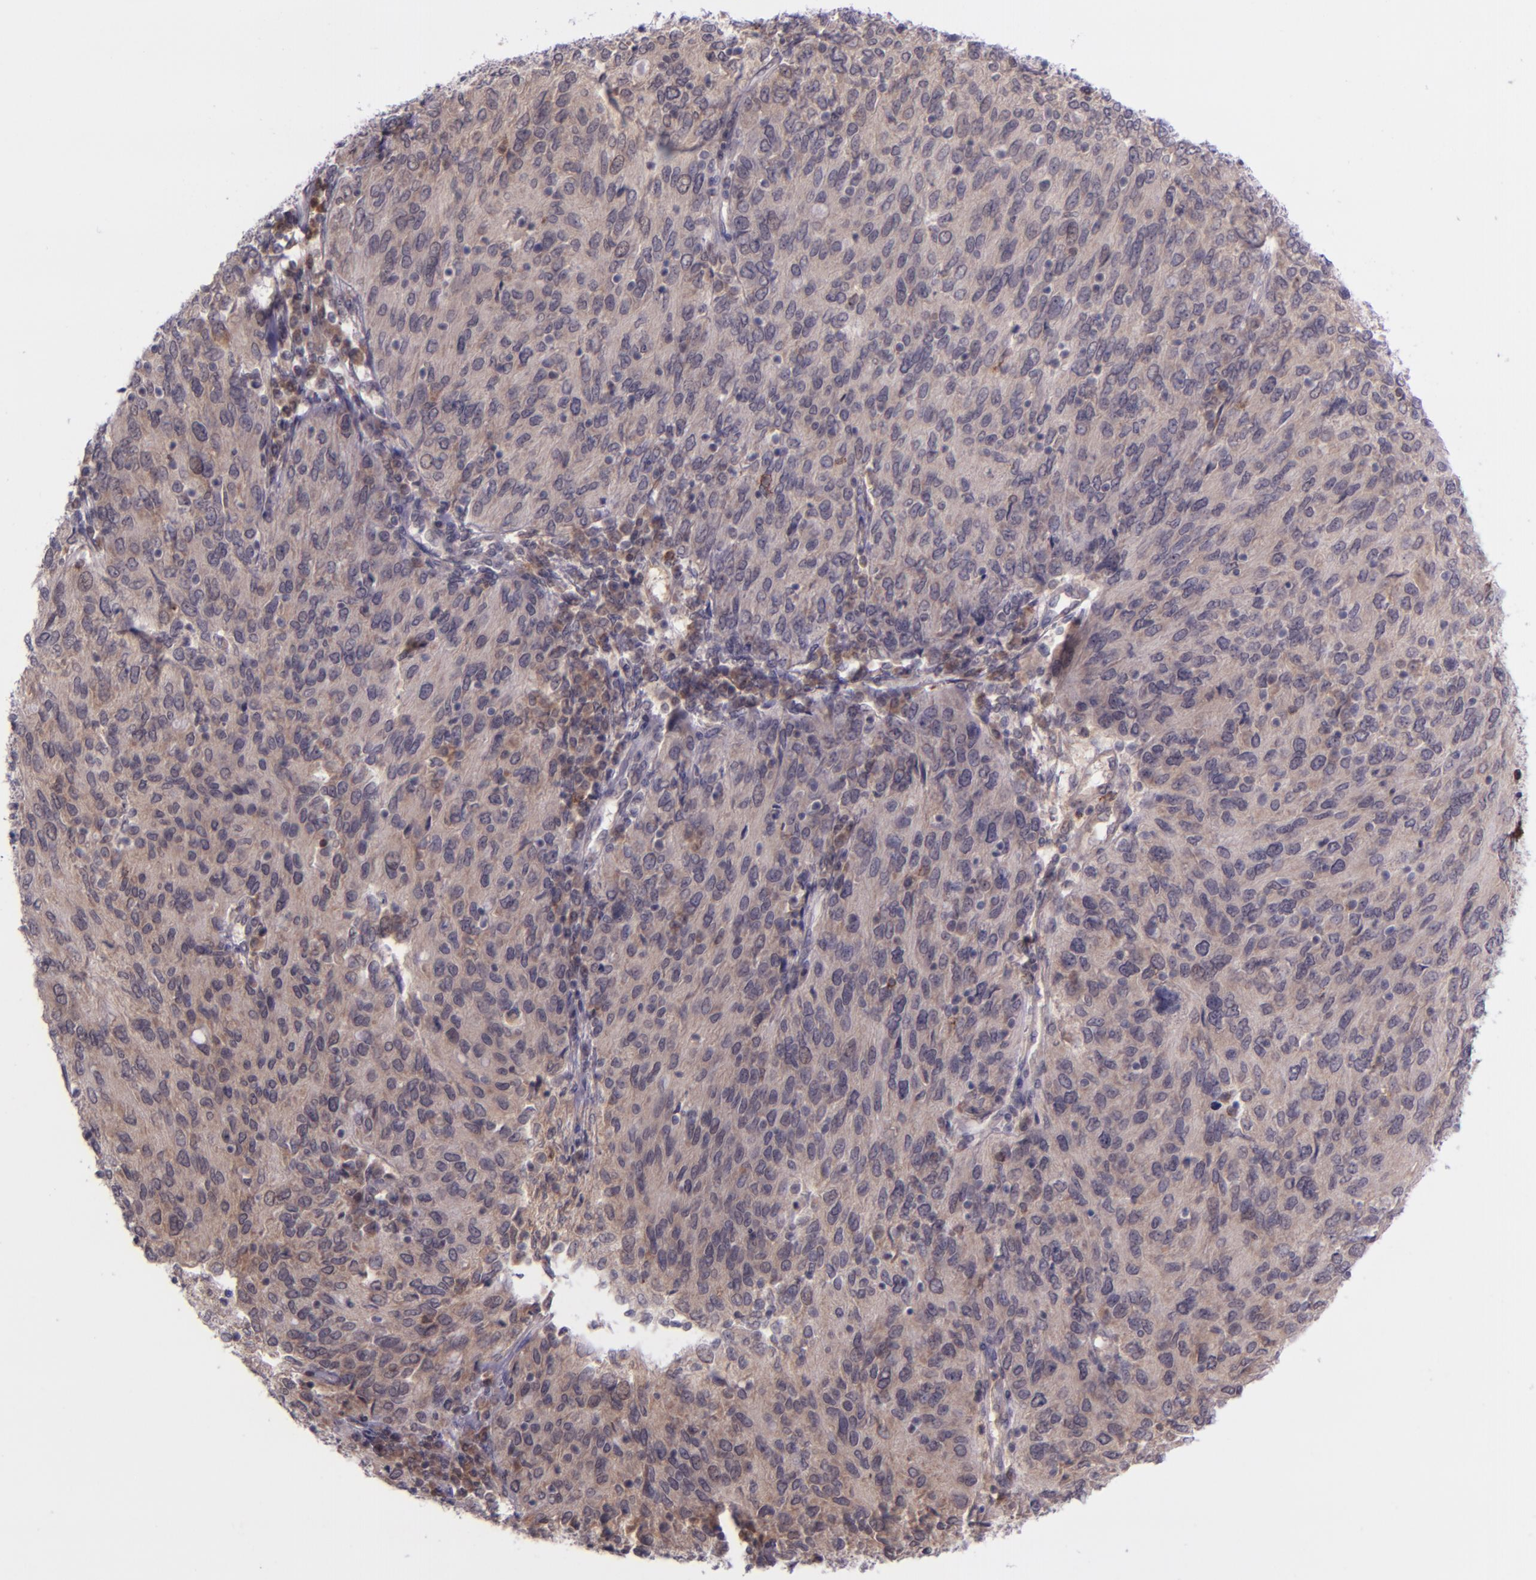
{"staining": {"intensity": "weak", "quantity": ">75%", "location": "cytoplasmic/membranous"}, "tissue": "ovarian cancer", "cell_type": "Tumor cells", "image_type": "cancer", "snomed": [{"axis": "morphology", "description": "Carcinoma, endometroid"}, {"axis": "topography", "description": "Ovary"}], "caption": "This is an image of immunohistochemistry staining of ovarian cancer, which shows weak positivity in the cytoplasmic/membranous of tumor cells.", "gene": "SELL", "patient": {"sex": "female", "age": 50}}